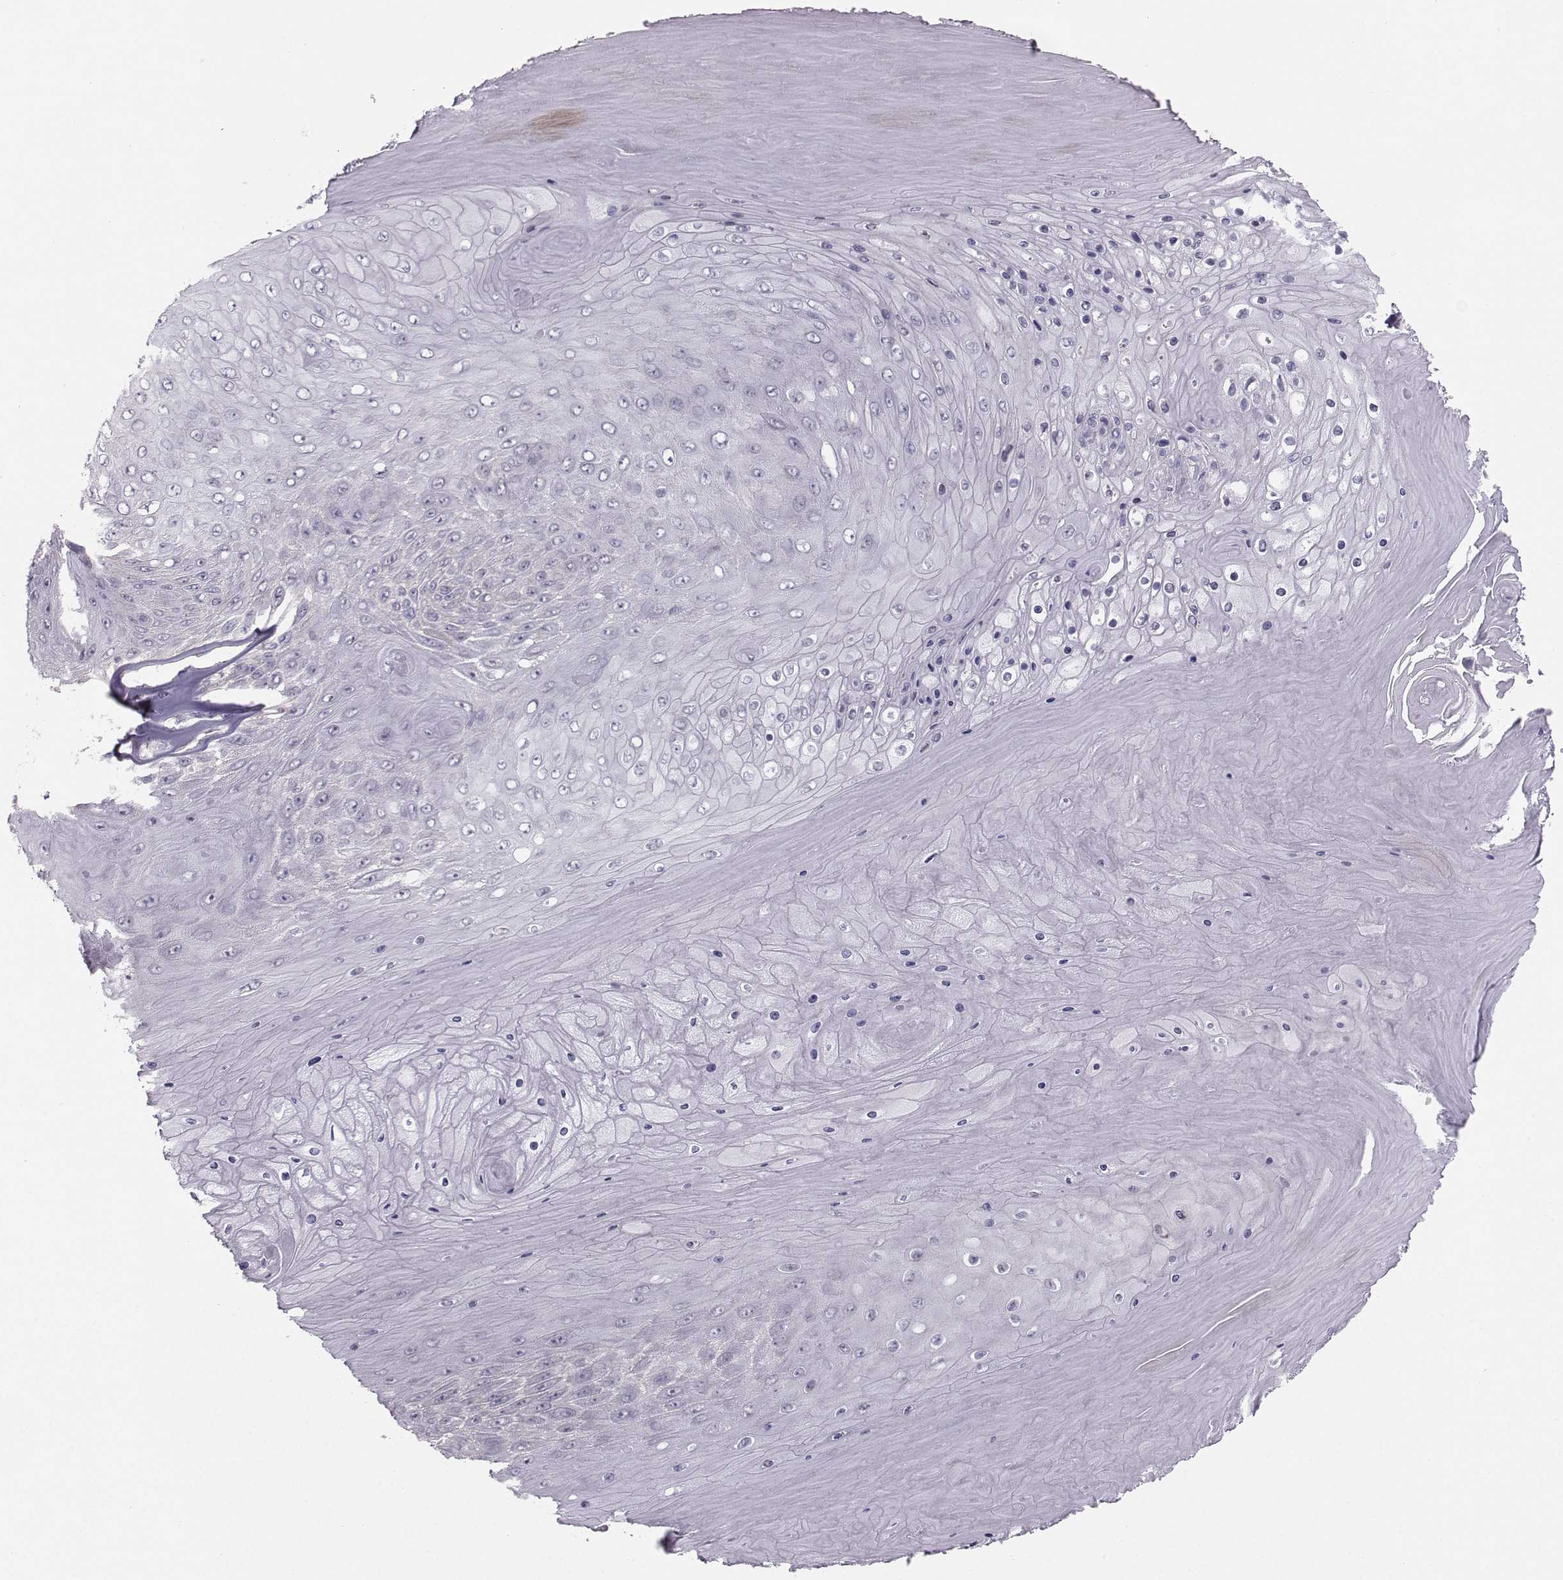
{"staining": {"intensity": "negative", "quantity": "none", "location": "none"}, "tissue": "skin cancer", "cell_type": "Tumor cells", "image_type": "cancer", "snomed": [{"axis": "morphology", "description": "Squamous cell carcinoma, NOS"}, {"axis": "topography", "description": "Skin"}], "caption": "An image of skin cancer (squamous cell carcinoma) stained for a protein reveals no brown staining in tumor cells. (DAB IHC, high magnification).", "gene": "MAST1", "patient": {"sex": "male", "age": 62}}